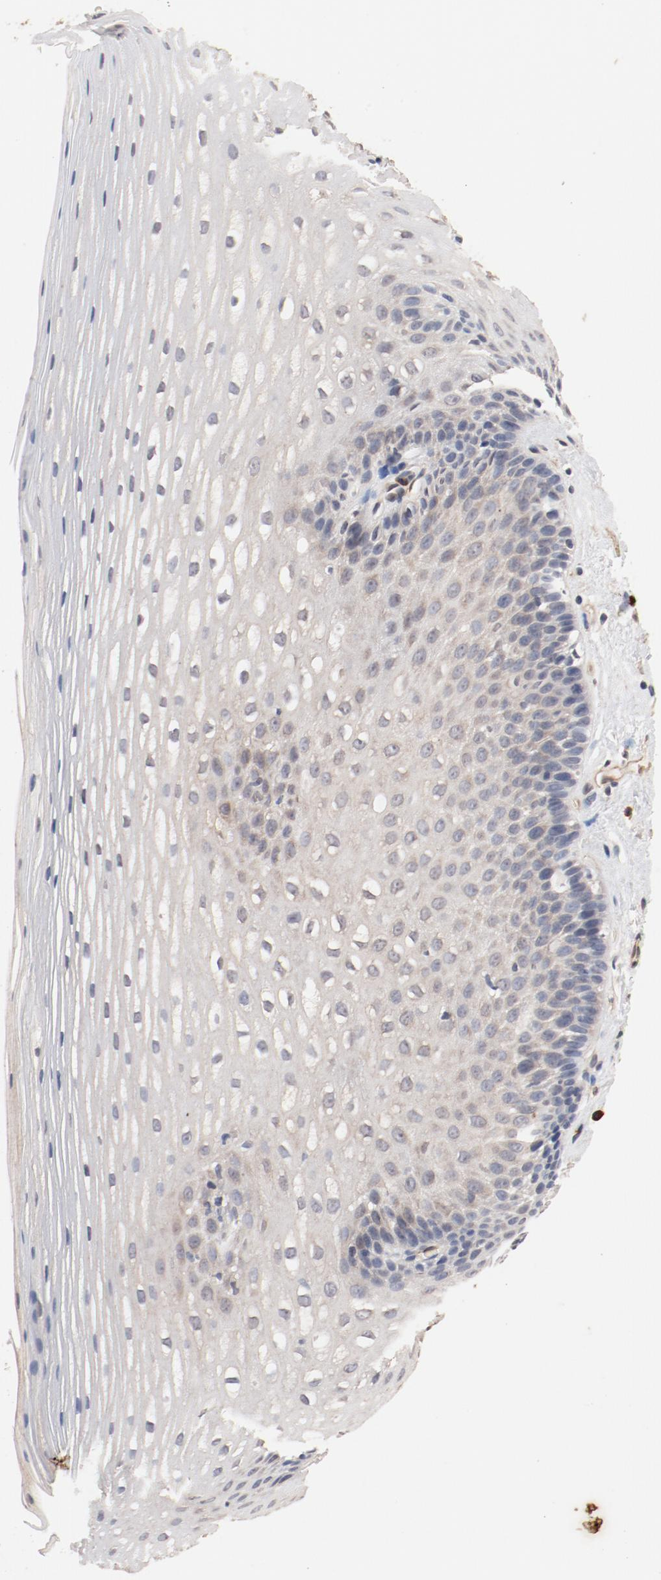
{"staining": {"intensity": "weak", "quantity": "25%-75%", "location": "cytoplasmic/membranous"}, "tissue": "esophagus", "cell_type": "Squamous epithelial cells", "image_type": "normal", "snomed": [{"axis": "morphology", "description": "Normal tissue, NOS"}, {"axis": "topography", "description": "Esophagus"}], "caption": "High-power microscopy captured an immunohistochemistry histopathology image of normal esophagus, revealing weak cytoplasmic/membranous staining in approximately 25%-75% of squamous epithelial cells. The protein is shown in brown color, while the nuclei are stained blue.", "gene": "UBE2J1", "patient": {"sex": "female", "age": 70}}